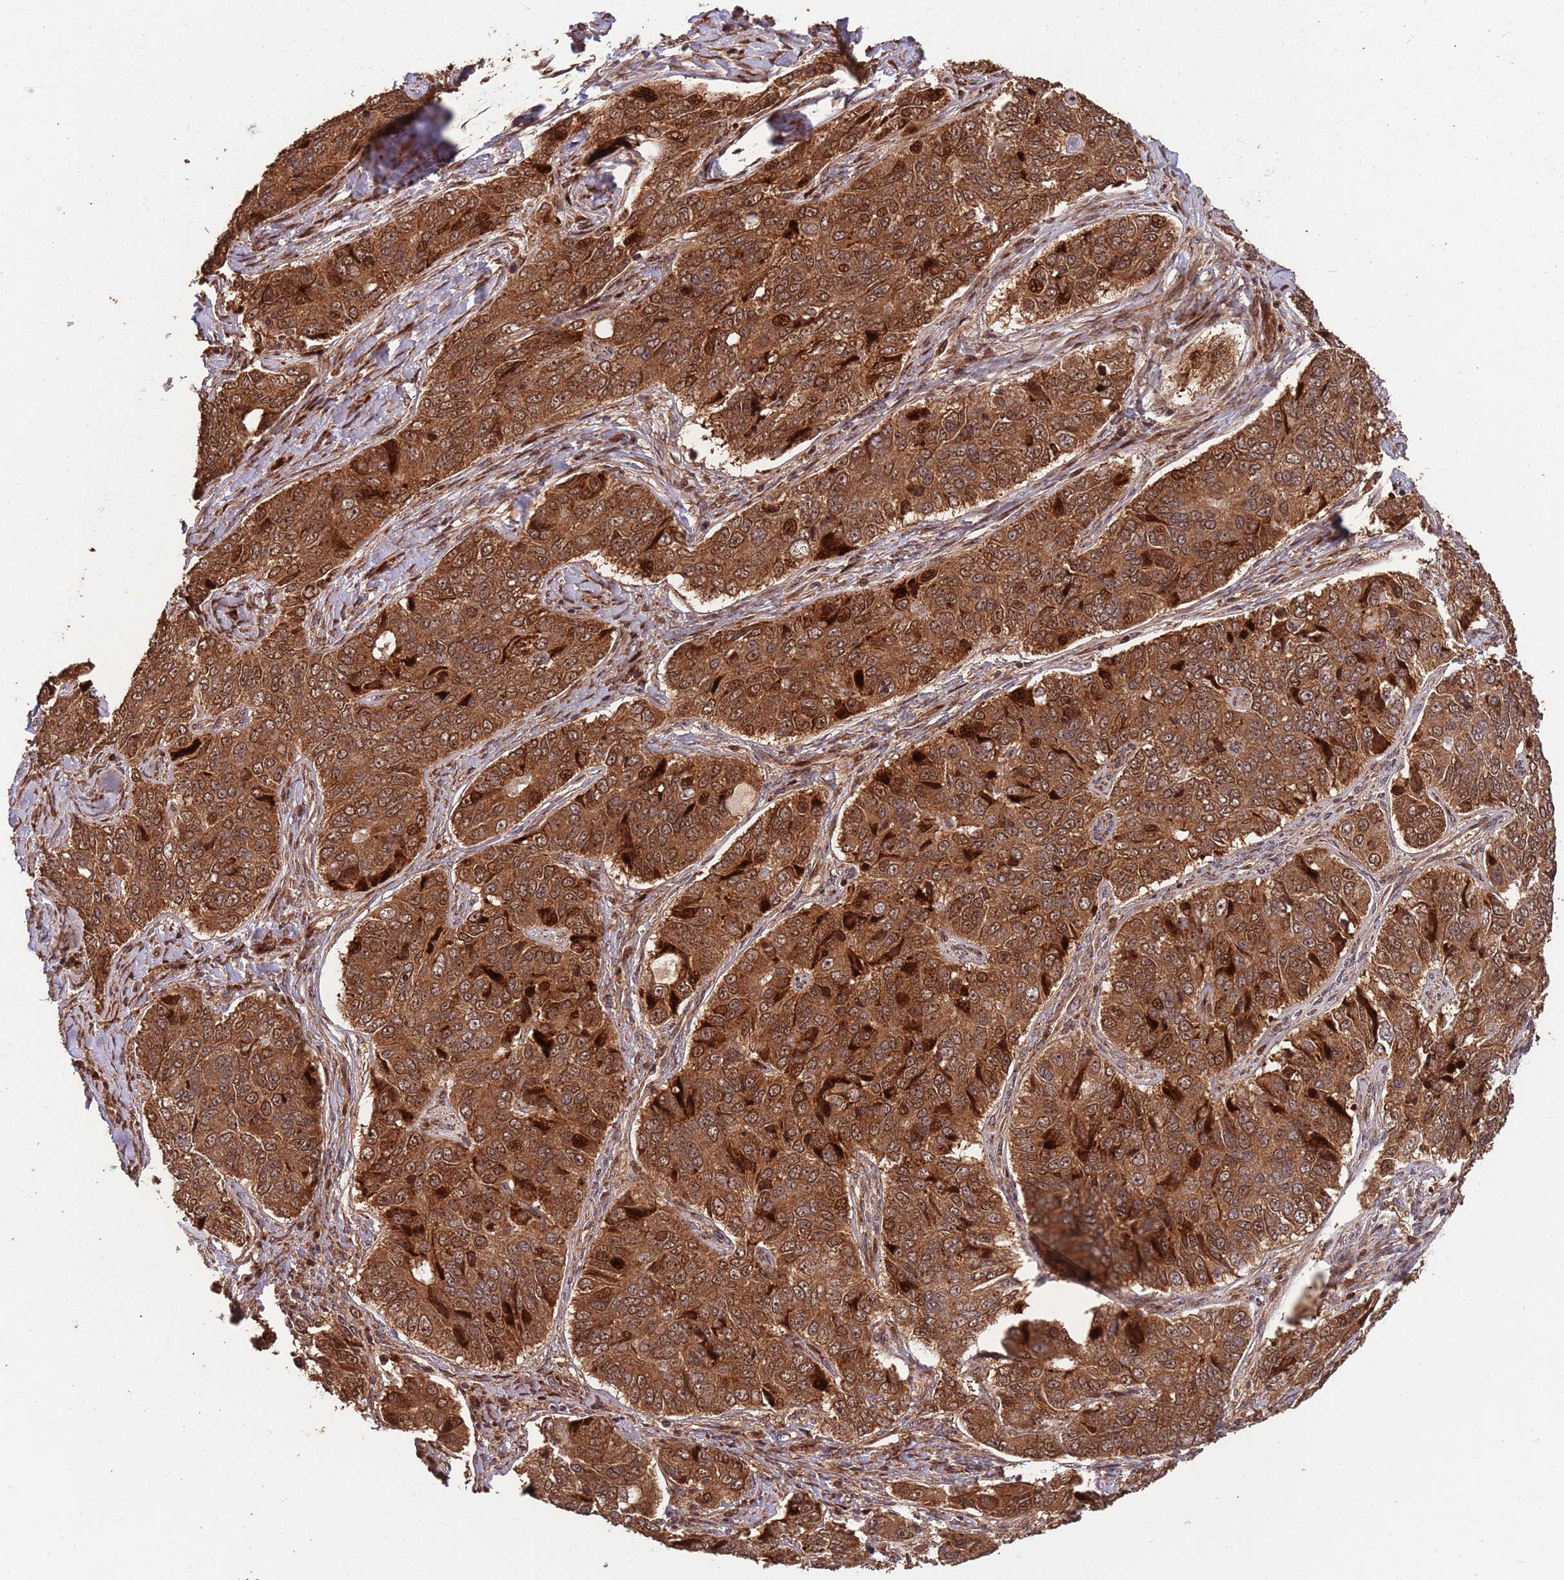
{"staining": {"intensity": "moderate", "quantity": ">75%", "location": "cytoplasmic/membranous,nuclear"}, "tissue": "ovarian cancer", "cell_type": "Tumor cells", "image_type": "cancer", "snomed": [{"axis": "morphology", "description": "Carcinoma, endometroid"}, {"axis": "topography", "description": "Ovary"}], "caption": "Immunohistochemical staining of human ovarian endometroid carcinoma shows medium levels of moderate cytoplasmic/membranous and nuclear positivity in approximately >75% of tumor cells. (DAB (3,3'-diaminobenzidine) IHC with brightfield microscopy, high magnification).", "gene": "ZNF428", "patient": {"sex": "female", "age": 51}}